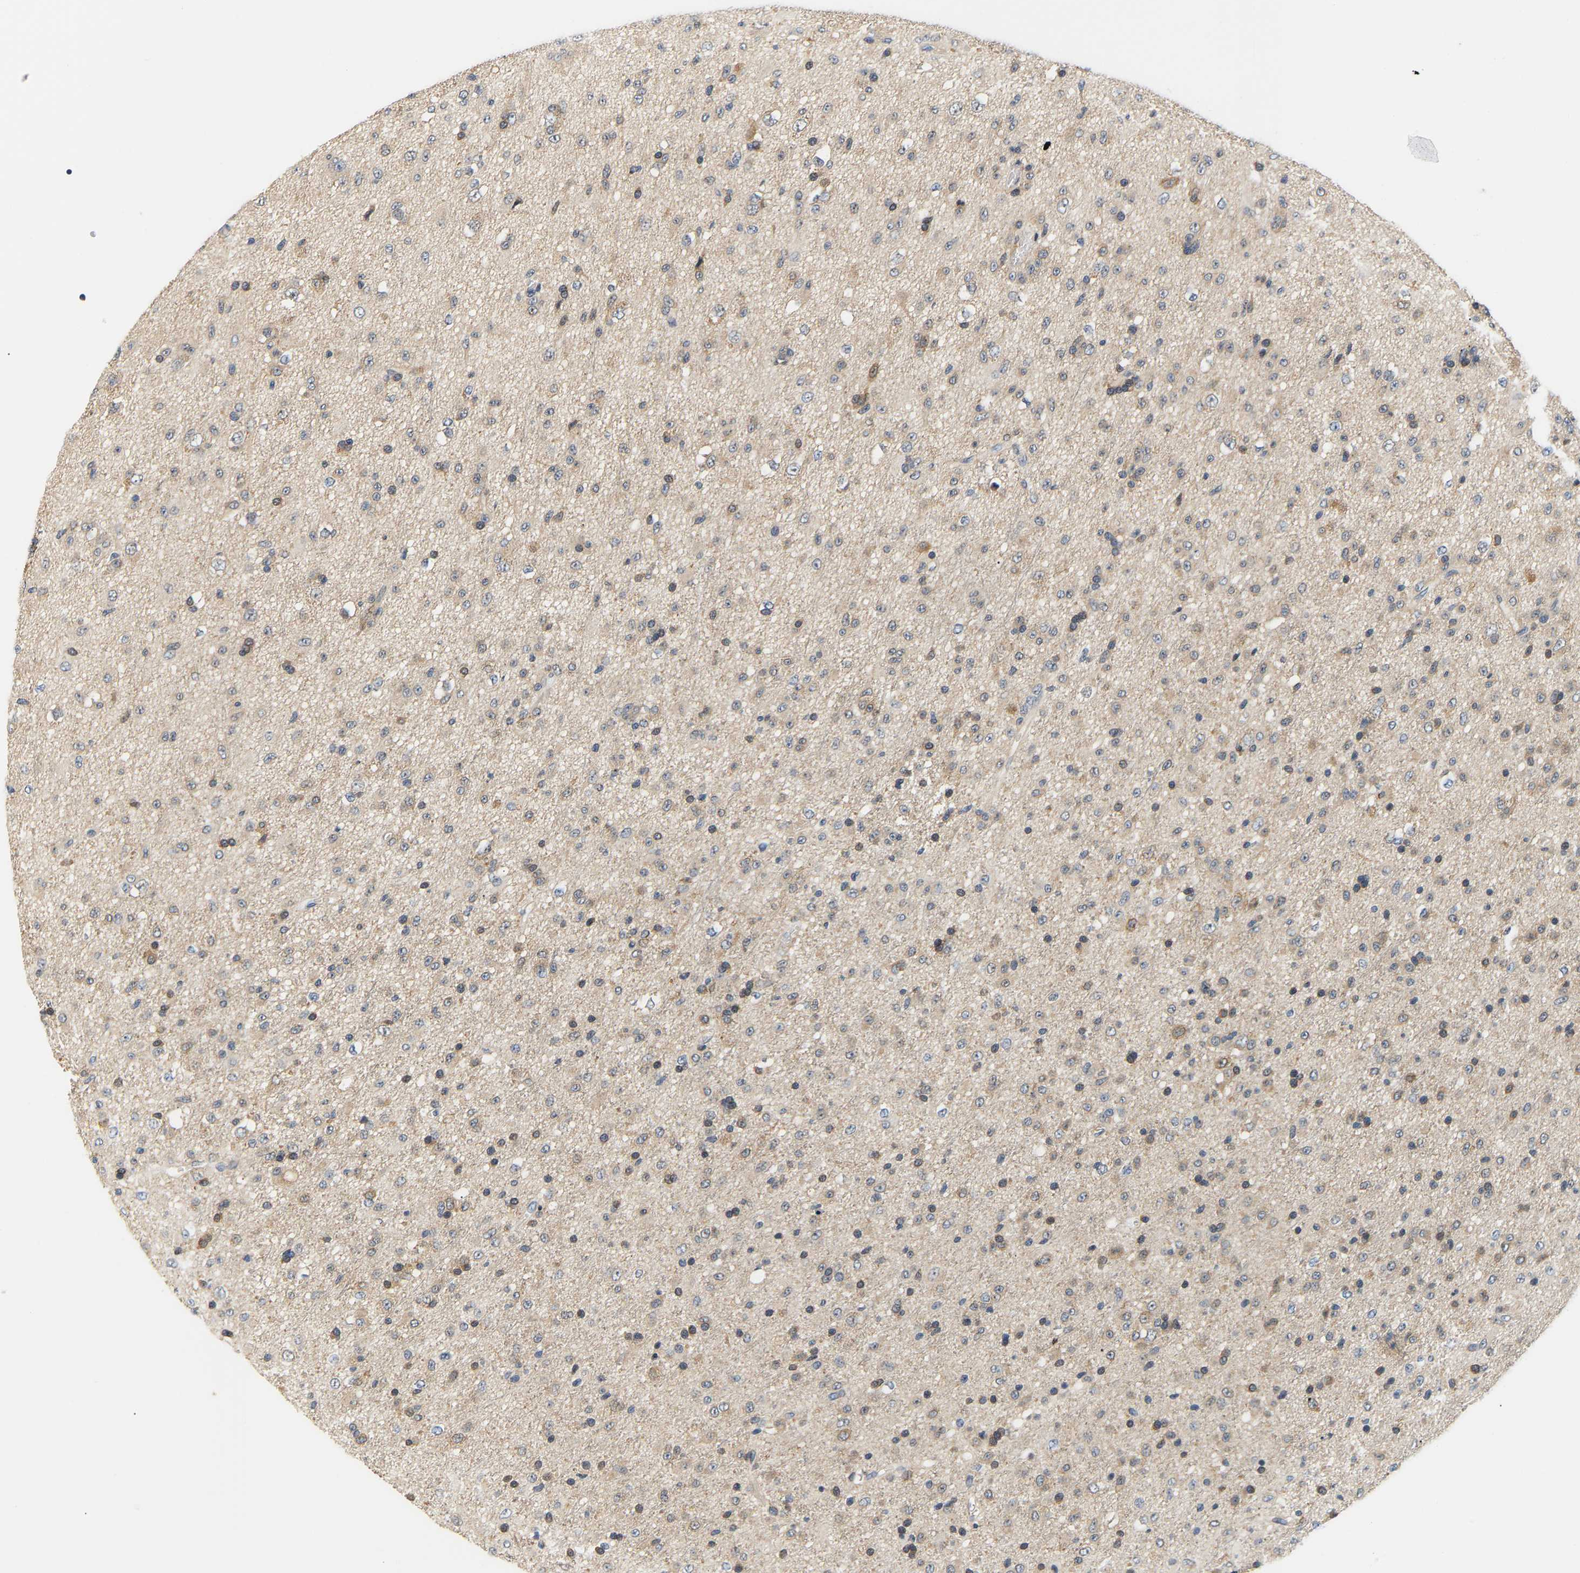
{"staining": {"intensity": "weak", "quantity": "25%-75%", "location": "cytoplasmic/membranous"}, "tissue": "glioma", "cell_type": "Tumor cells", "image_type": "cancer", "snomed": [{"axis": "morphology", "description": "Glioma, malignant, Low grade"}, {"axis": "topography", "description": "Brain"}], "caption": "Brown immunohistochemical staining in glioma exhibits weak cytoplasmic/membranous positivity in about 25%-75% of tumor cells. (DAB (3,3'-diaminobenzidine) = brown stain, brightfield microscopy at high magnification).", "gene": "PPID", "patient": {"sex": "male", "age": 65}}